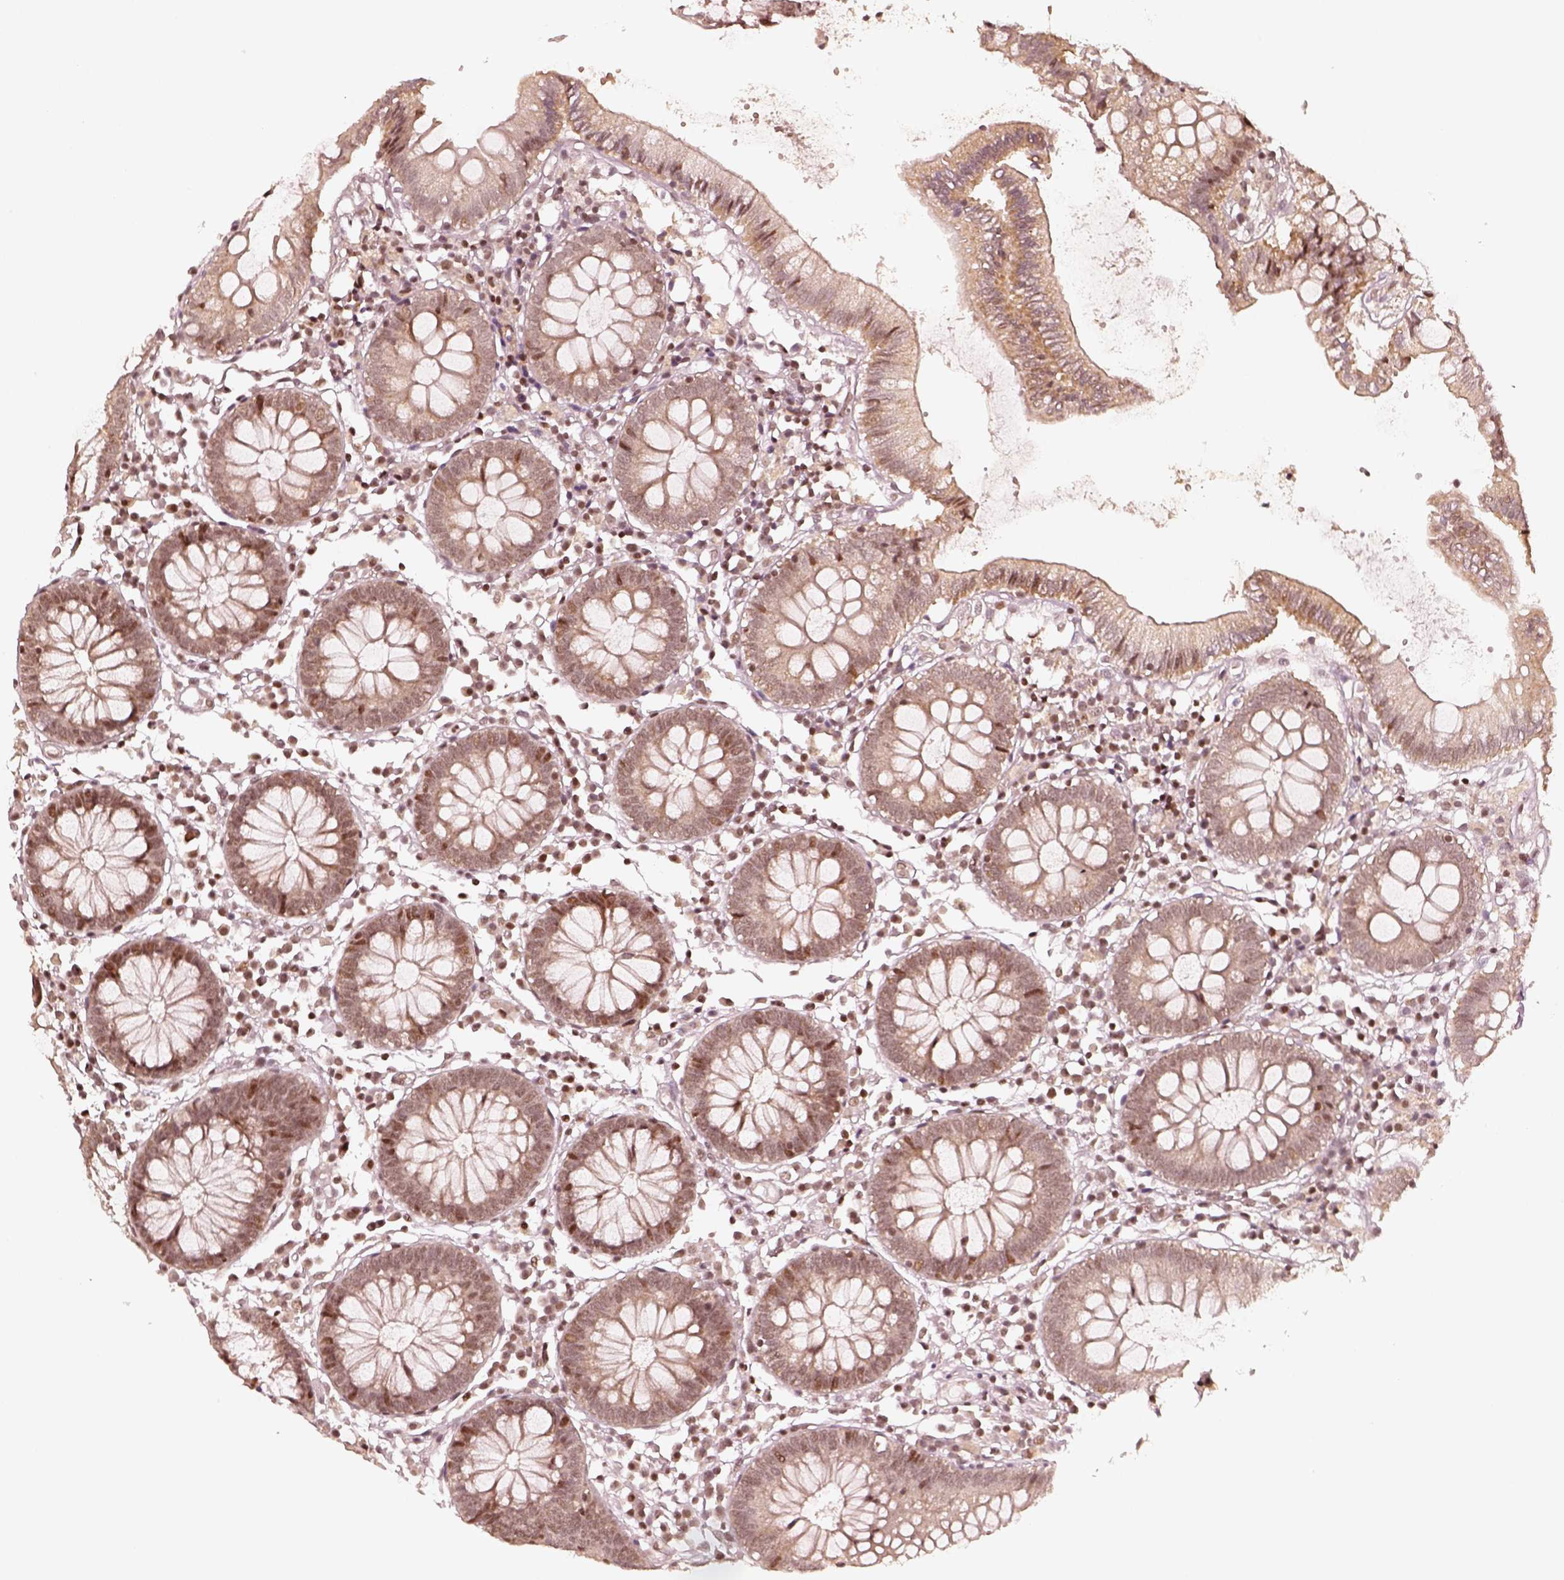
{"staining": {"intensity": "moderate", "quantity": ">75%", "location": "nuclear"}, "tissue": "colon", "cell_type": "Endothelial cells", "image_type": "normal", "snomed": [{"axis": "morphology", "description": "Normal tissue, NOS"}, {"axis": "morphology", "description": "Adenocarcinoma, NOS"}, {"axis": "topography", "description": "Colon"}], "caption": "Endothelial cells show medium levels of moderate nuclear positivity in about >75% of cells in normal human colon. The staining was performed using DAB to visualize the protein expression in brown, while the nuclei were stained in blue with hematoxylin (Magnification: 20x).", "gene": "GMEB2", "patient": {"sex": "male", "age": 83}}